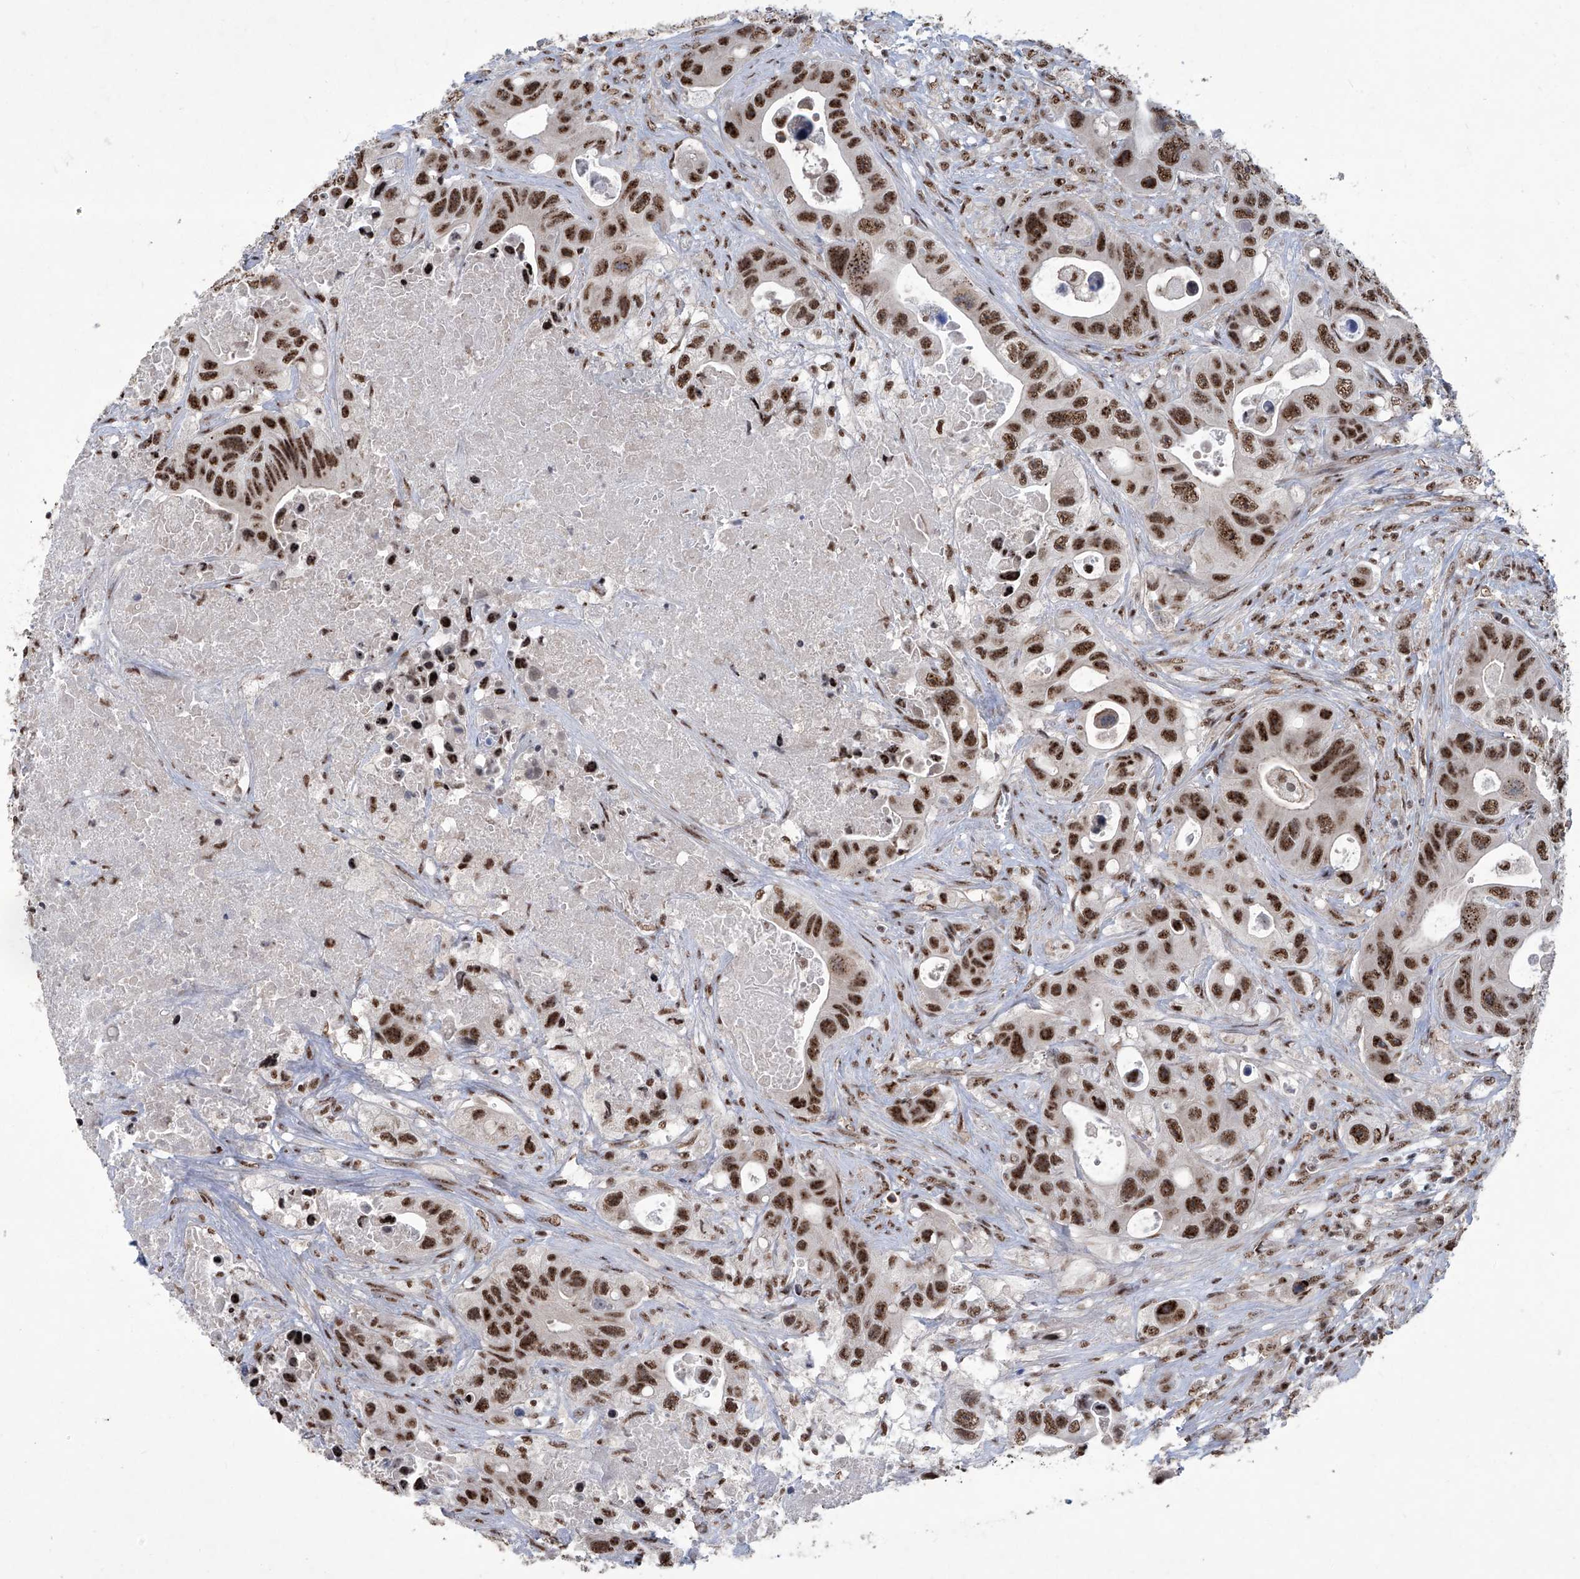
{"staining": {"intensity": "strong", "quantity": ">75%", "location": "nuclear"}, "tissue": "colorectal cancer", "cell_type": "Tumor cells", "image_type": "cancer", "snomed": [{"axis": "morphology", "description": "Adenocarcinoma, NOS"}, {"axis": "topography", "description": "Colon"}], "caption": "Human colorectal adenocarcinoma stained with a protein marker displays strong staining in tumor cells.", "gene": "FBXL4", "patient": {"sex": "female", "age": 46}}